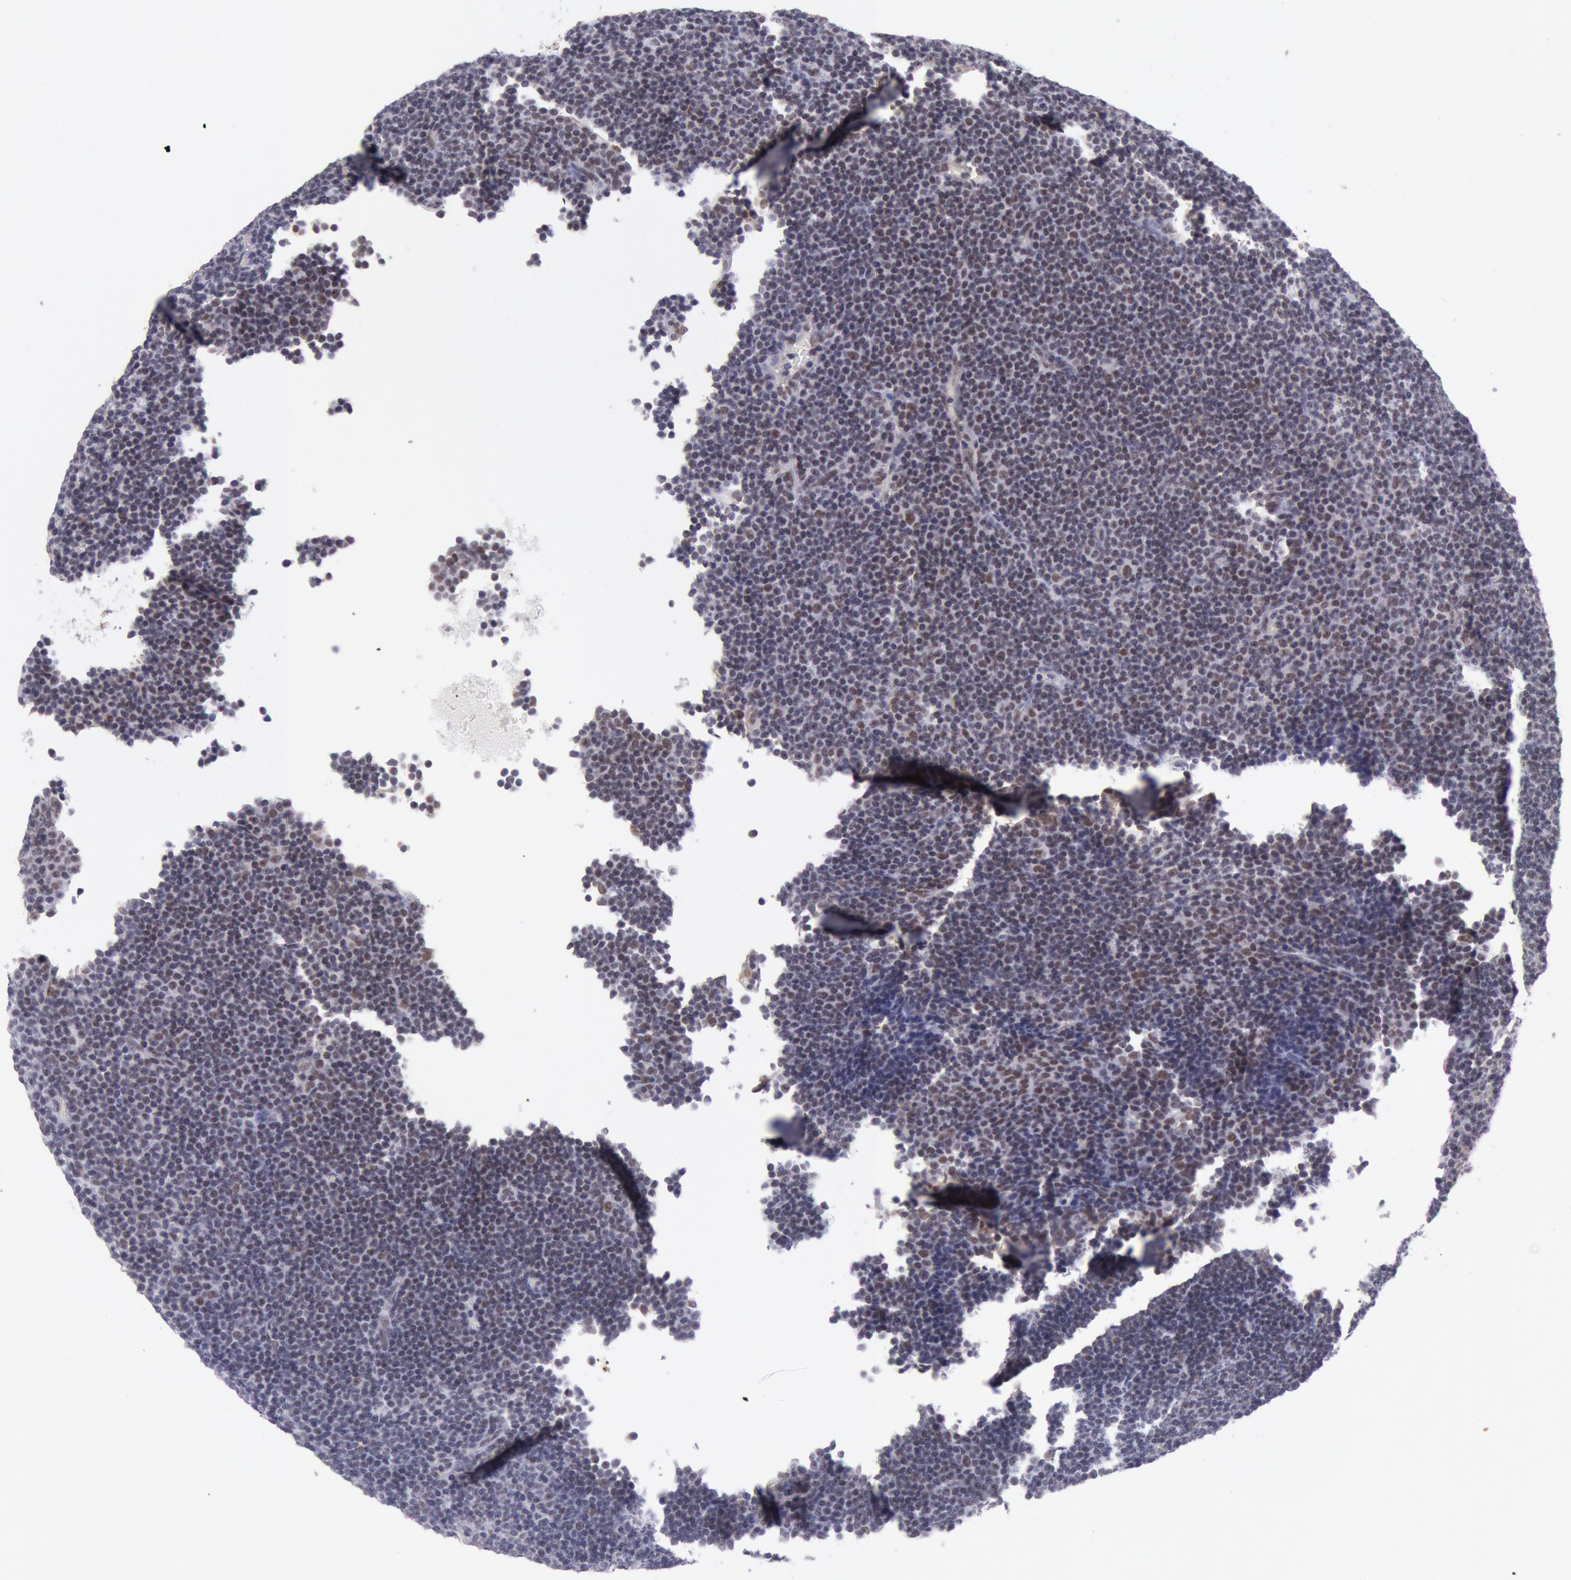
{"staining": {"intensity": "weak", "quantity": "<25%", "location": "nuclear"}, "tissue": "lymphoma", "cell_type": "Tumor cells", "image_type": "cancer", "snomed": [{"axis": "morphology", "description": "Malignant lymphoma, non-Hodgkin's type, Low grade"}, {"axis": "topography", "description": "Lymph node"}], "caption": "DAB (3,3'-diaminobenzidine) immunohistochemical staining of human lymphoma reveals no significant positivity in tumor cells.", "gene": "CDKN2B", "patient": {"sex": "male", "age": 57}}